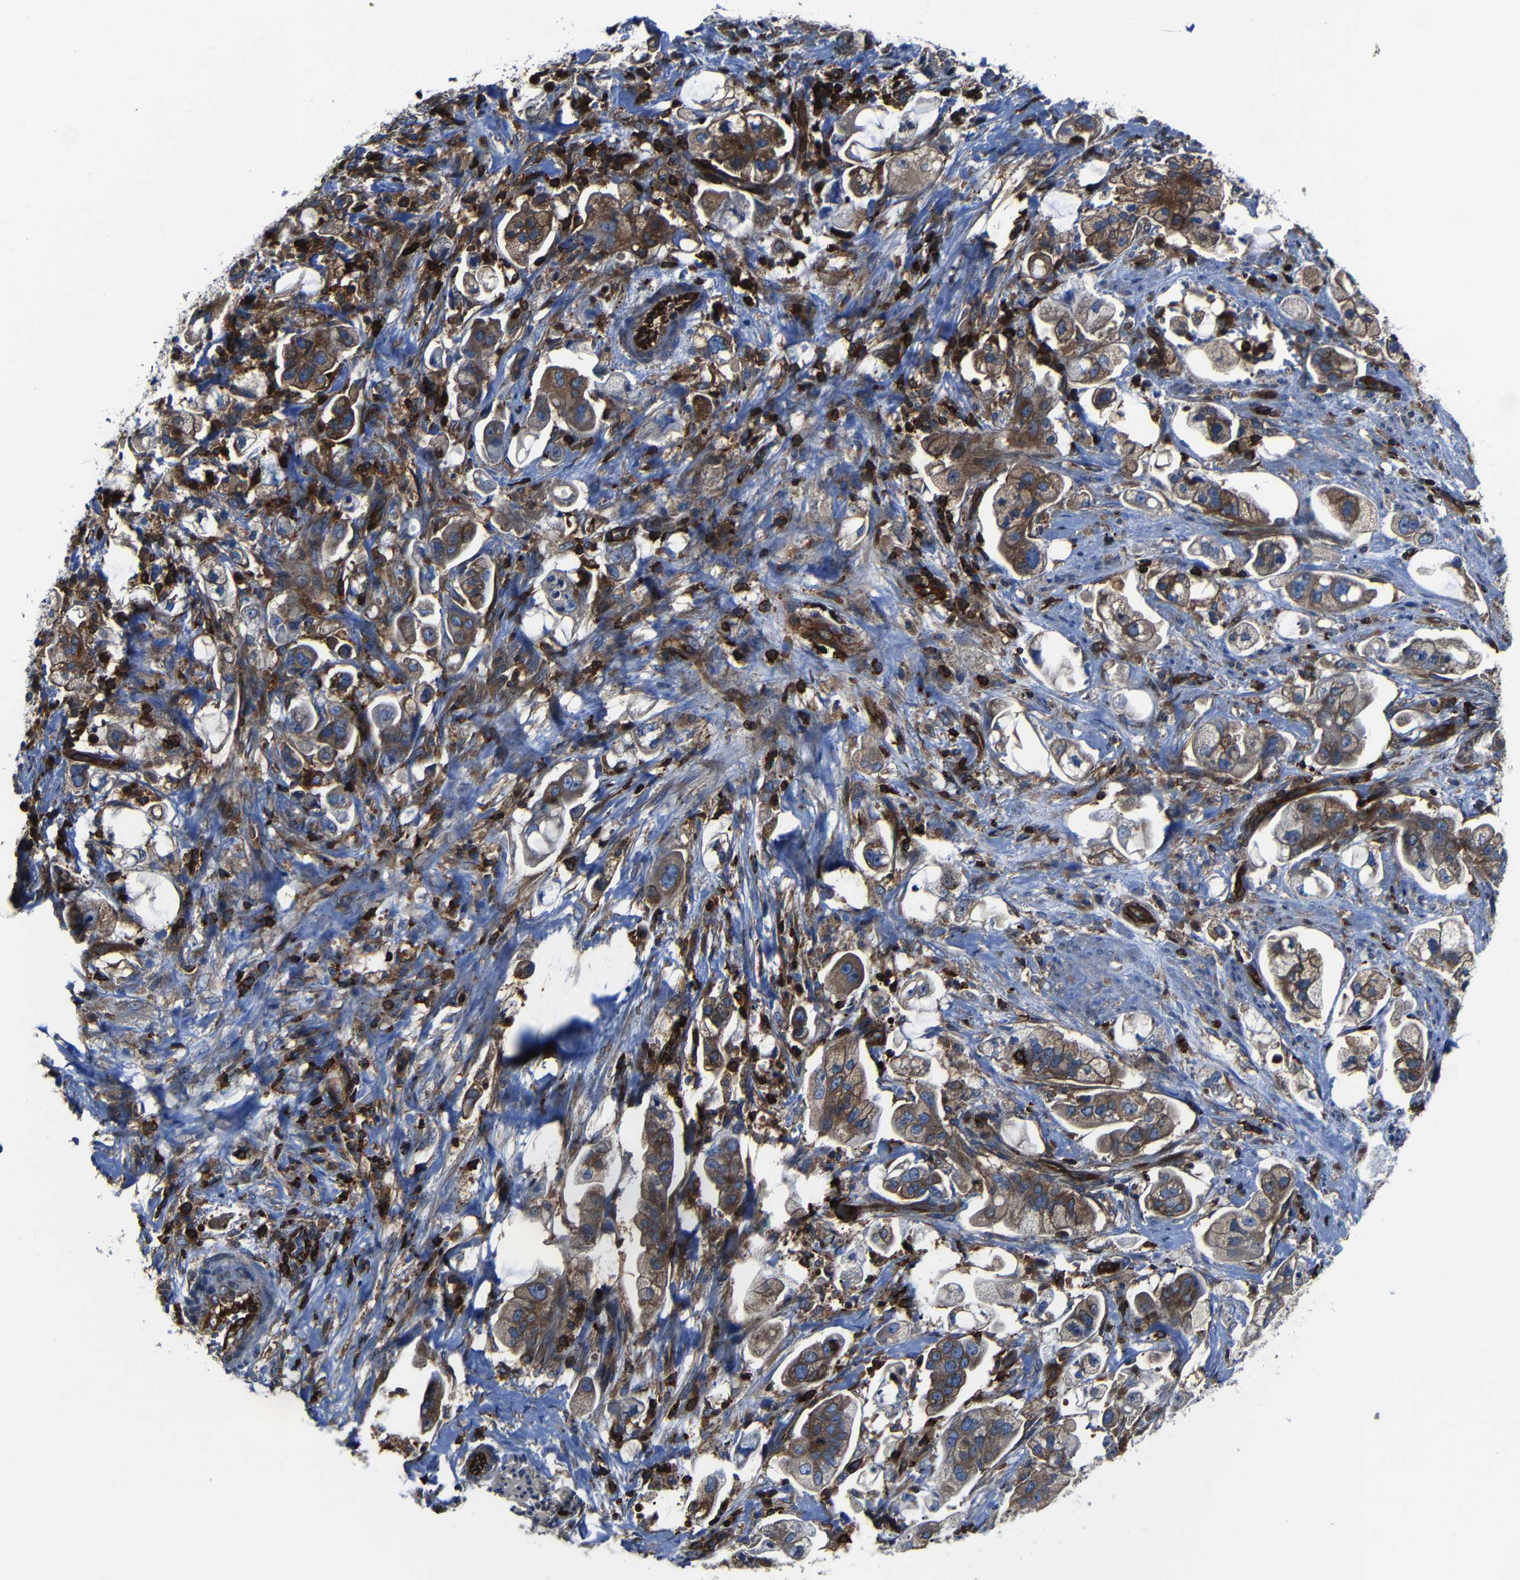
{"staining": {"intensity": "moderate", "quantity": "25%-75%", "location": "cytoplasmic/membranous"}, "tissue": "stomach cancer", "cell_type": "Tumor cells", "image_type": "cancer", "snomed": [{"axis": "morphology", "description": "Adenocarcinoma, NOS"}, {"axis": "topography", "description": "Stomach"}], "caption": "Human stomach cancer (adenocarcinoma) stained for a protein (brown) demonstrates moderate cytoplasmic/membranous positive expression in approximately 25%-75% of tumor cells.", "gene": "ARHGEF1", "patient": {"sex": "male", "age": 62}}